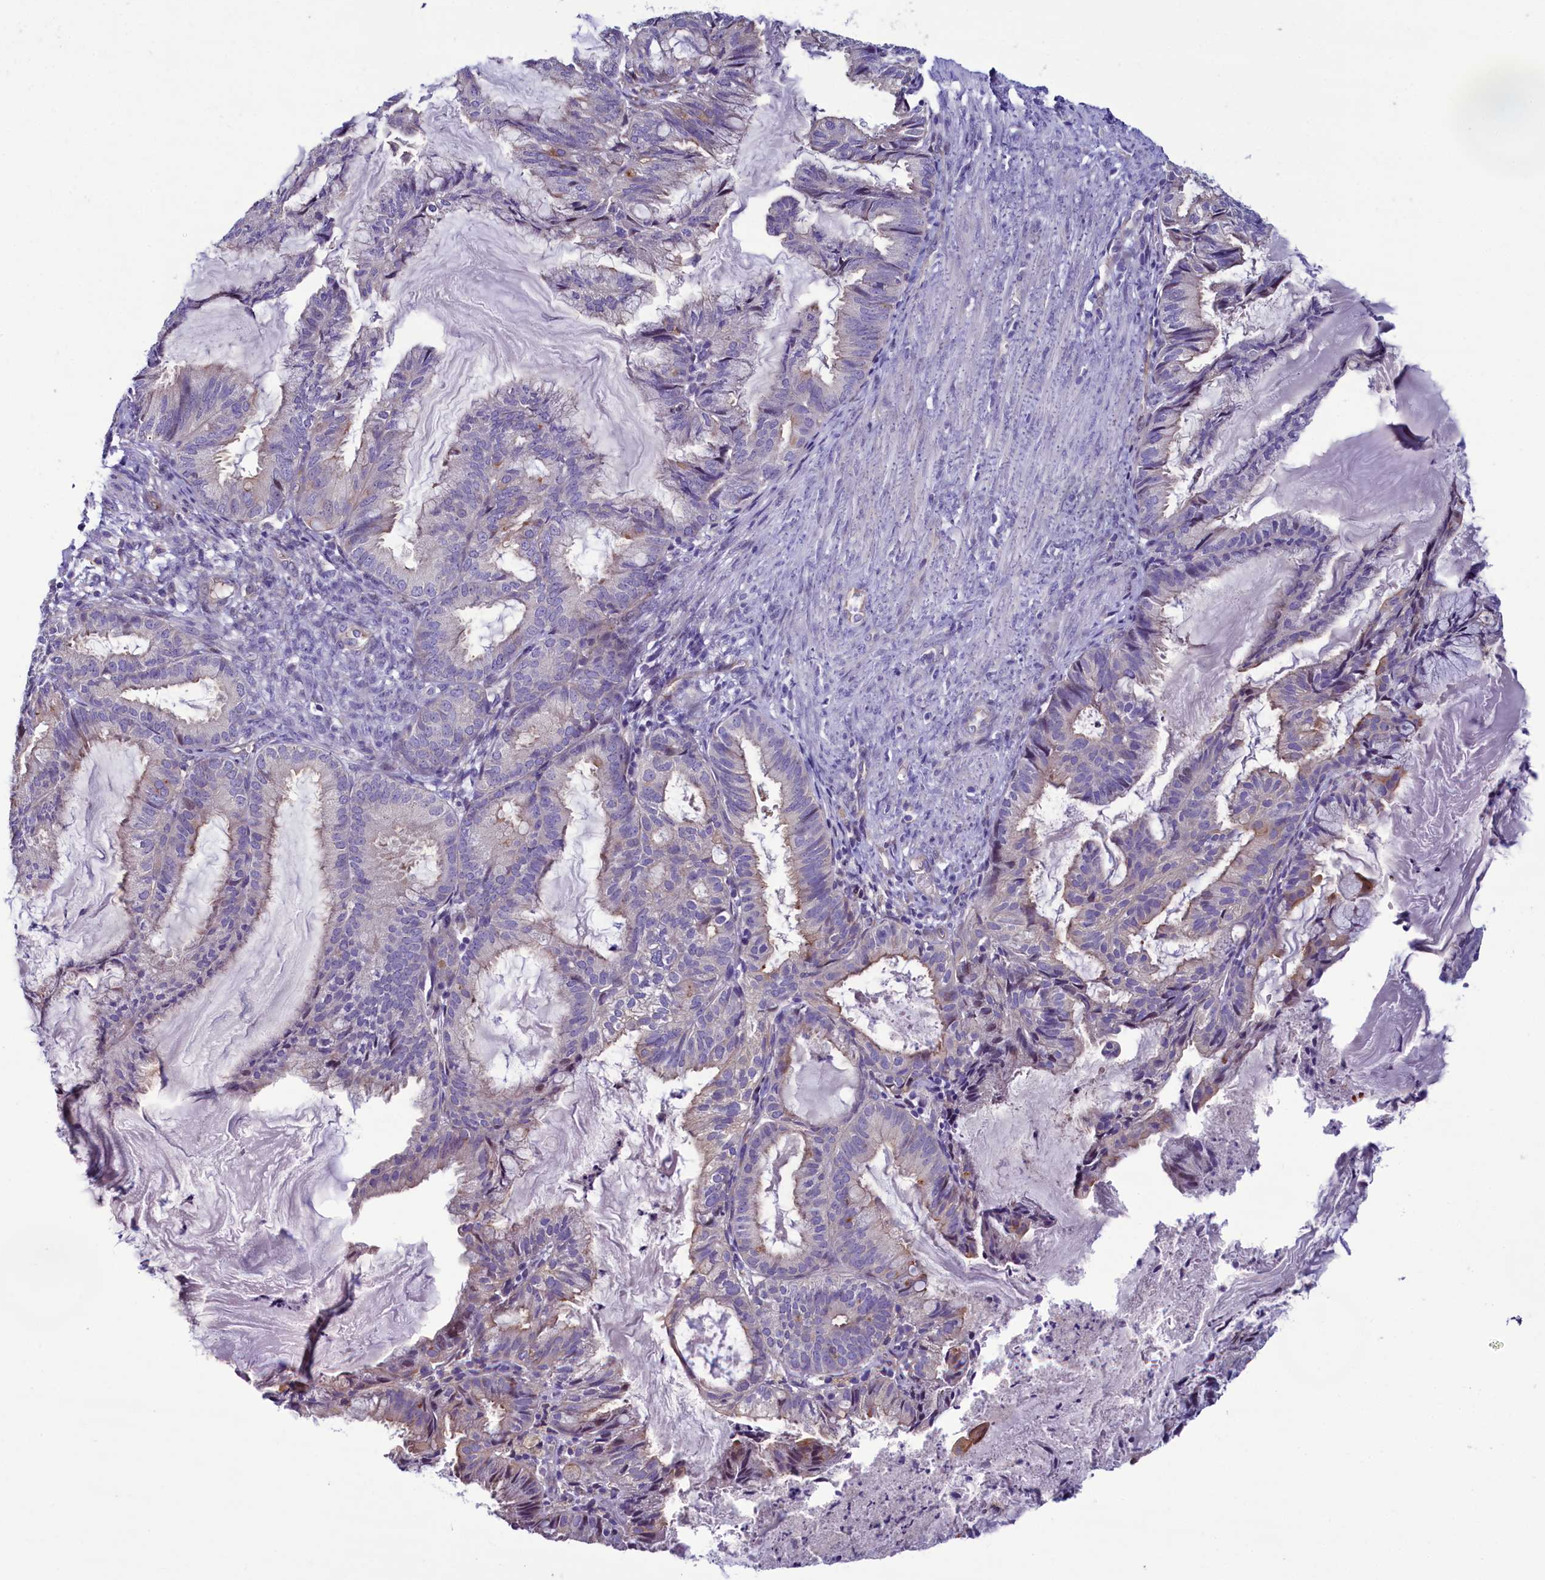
{"staining": {"intensity": "negative", "quantity": "none", "location": "none"}, "tissue": "endometrial cancer", "cell_type": "Tumor cells", "image_type": "cancer", "snomed": [{"axis": "morphology", "description": "Adenocarcinoma, NOS"}, {"axis": "topography", "description": "Endometrium"}], "caption": "This is an IHC image of human adenocarcinoma (endometrial). There is no positivity in tumor cells.", "gene": "KRBOX5", "patient": {"sex": "female", "age": 86}}